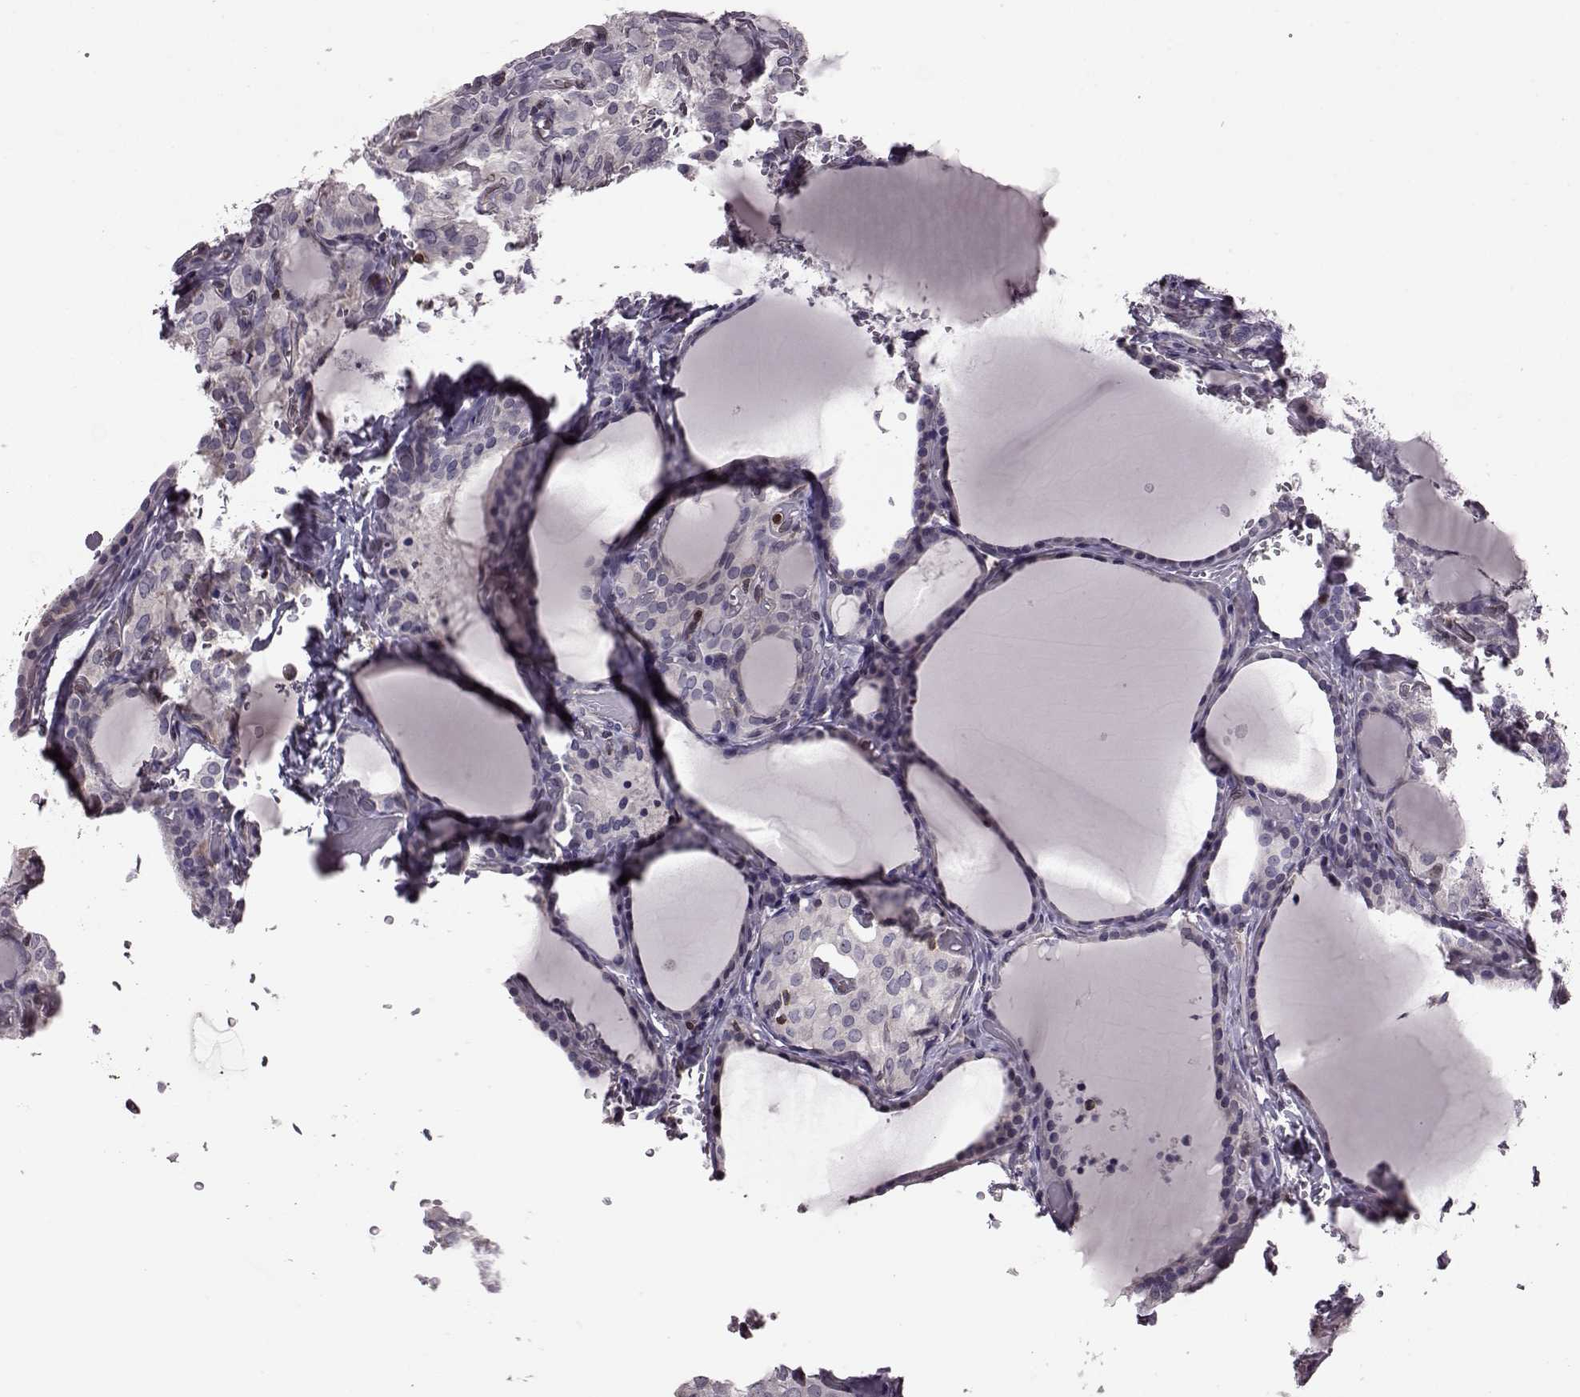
{"staining": {"intensity": "negative", "quantity": "none", "location": "none"}, "tissue": "thyroid cancer", "cell_type": "Tumor cells", "image_type": "cancer", "snomed": [{"axis": "morphology", "description": "Papillary adenocarcinoma, NOS"}, {"axis": "topography", "description": "Thyroid gland"}], "caption": "DAB immunohistochemical staining of human thyroid cancer (papillary adenocarcinoma) shows no significant expression in tumor cells. (DAB immunohistochemistry (IHC) visualized using brightfield microscopy, high magnification).", "gene": "CDC42SE1", "patient": {"sex": "male", "age": 20}}